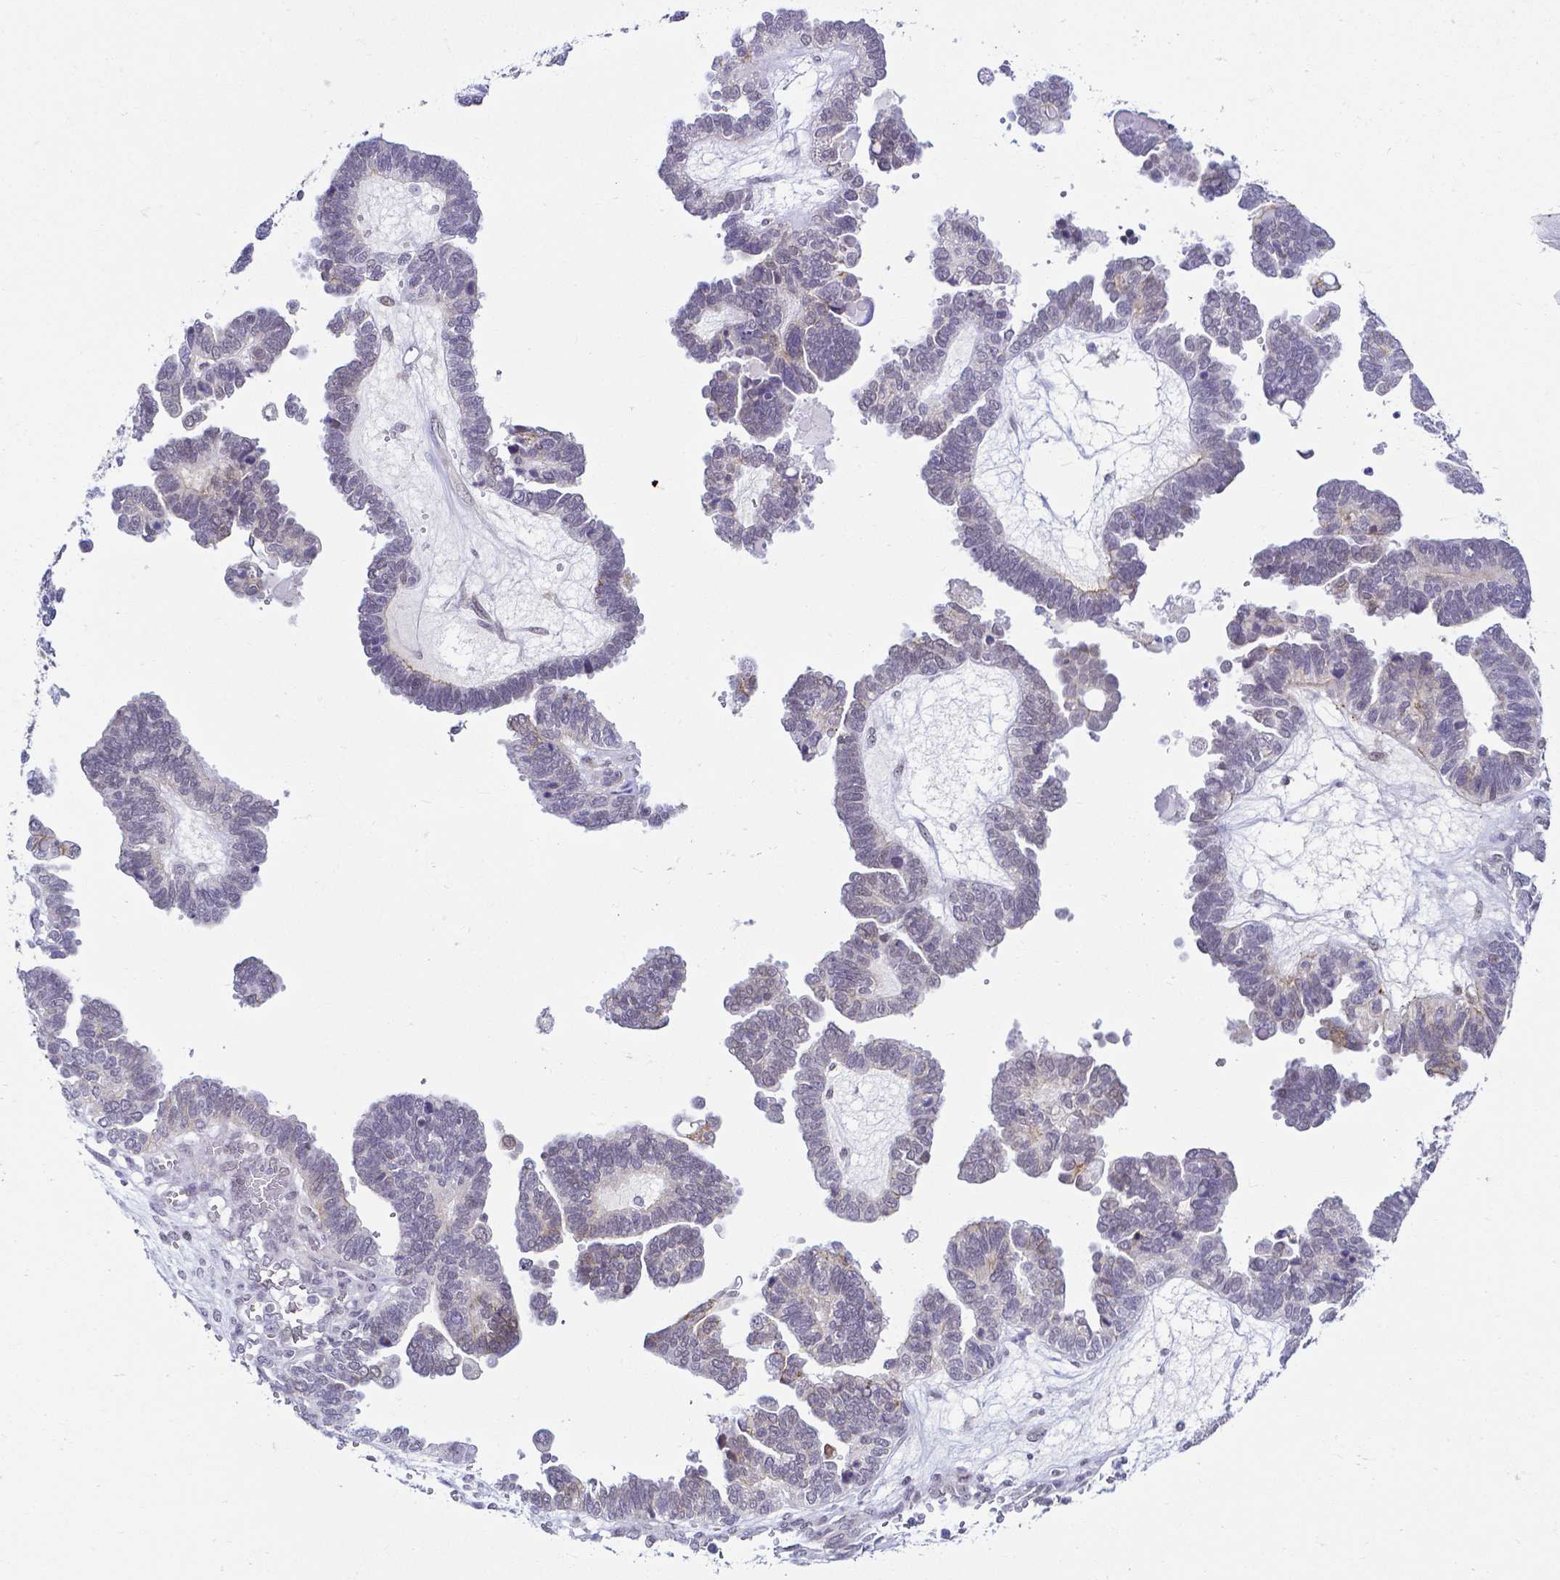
{"staining": {"intensity": "negative", "quantity": "none", "location": "none"}, "tissue": "ovarian cancer", "cell_type": "Tumor cells", "image_type": "cancer", "snomed": [{"axis": "morphology", "description": "Cystadenocarcinoma, serous, NOS"}, {"axis": "topography", "description": "Ovary"}], "caption": "DAB (3,3'-diaminobenzidine) immunohistochemical staining of human ovarian serous cystadenocarcinoma displays no significant expression in tumor cells.", "gene": "FAM83G", "patient": {"sex": "female", "age": 51}}